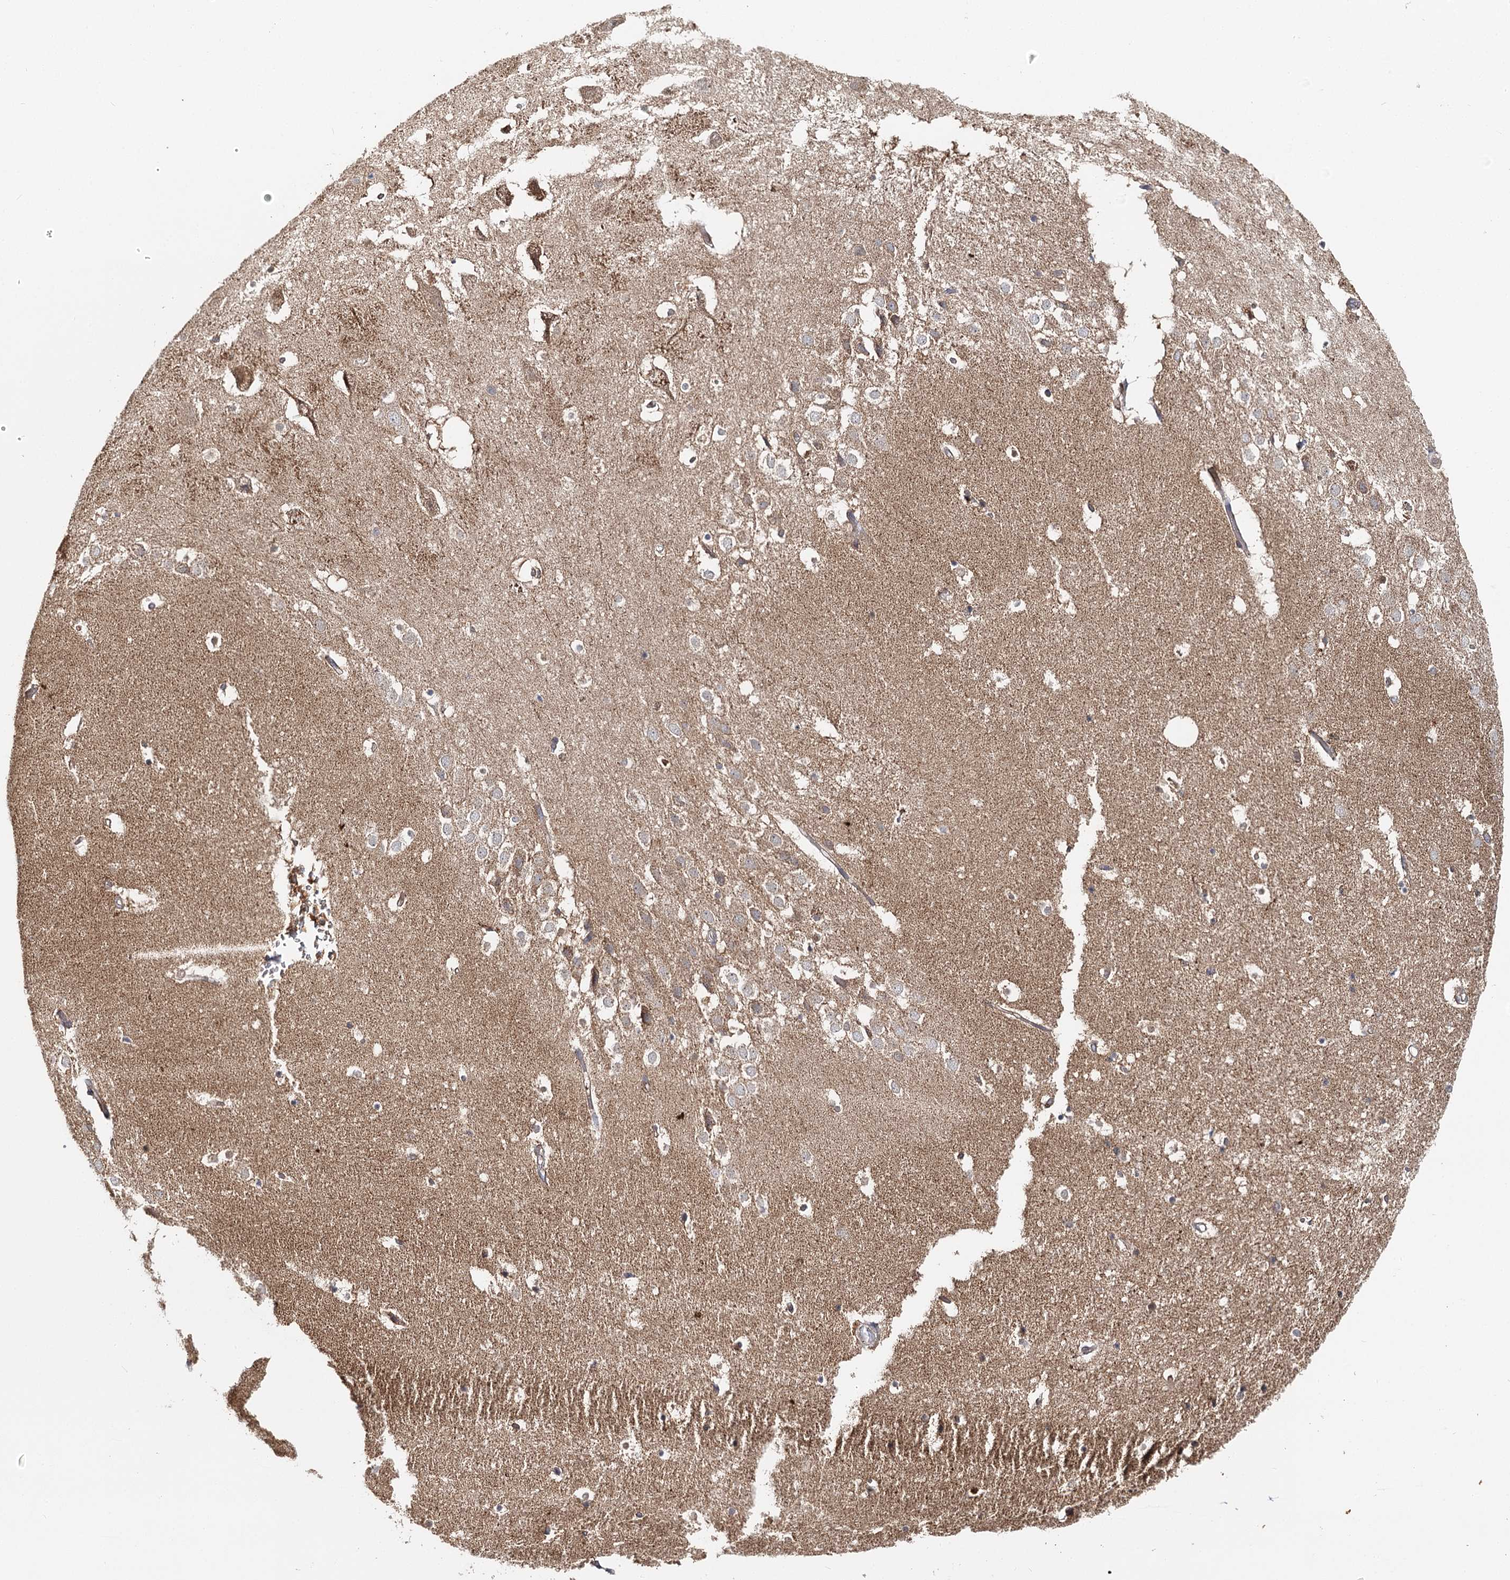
{"staining": {"intensity": "moderate", "quantity": "<25%", "location": "cytoplasmic/membranous"}, "tissue": "hippocampus", "cell_type": "Glial cells", "image_type": "normal", "snomed": [{"axis": "morphology", "description": "Normal tissue, NOS"}, {"axis": "topography", "description": "Hippocampus"}], "caption": "An IHC micrograph of normal tissue is shown. Protein staining in brown shows moderate cytoplasmic/membranous positivity in hippocampus within glial cells. The staining was performed using DAB (3,3'-diaminobenzidine) to visualize the protein expression in brown, while the nuclei were stained in blue with hematoxylin (Magnification: 20x).", "gene": "SEC24B", "patient": {"sex": "female", "age": 52}}